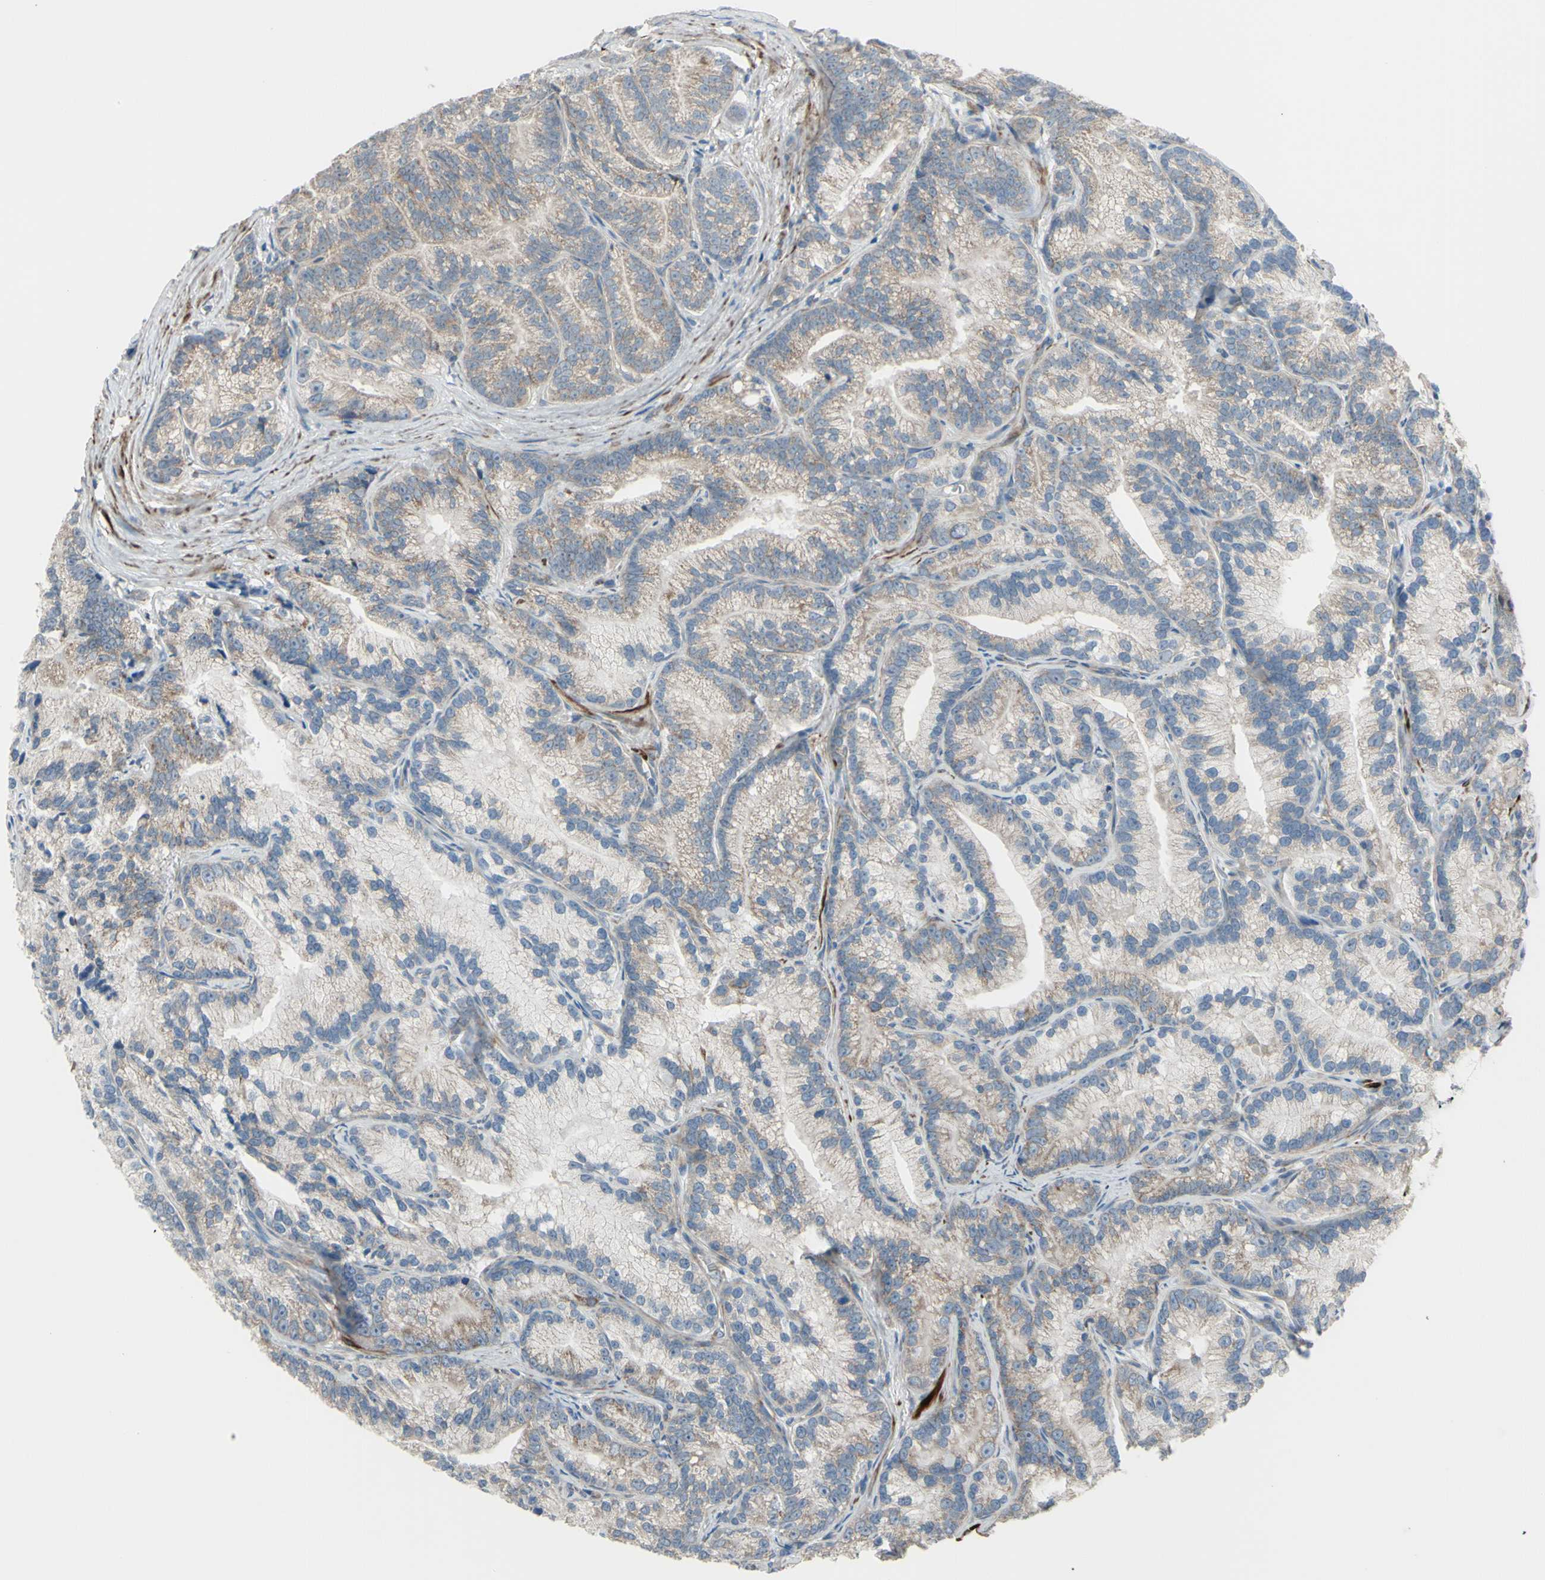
{"staining": {"intensity": "weak", "quantity": ">75%", "location": "cytoplasmic/membranous"}, "tissue": "prostate cancer", "cell_type": "Tumor cells", "image_type": "cancer", "snomed": [{"axis": "morphology", "description": "Adenocarcinoma, Low grade"}, {"axis": "topography", "description": "Prostate"}], "caption": "Approximately >75% of tumor cells in human prostate low-grade adenocarcinoma demonstrate weak cytoplasmic/membranous protein positivity as visualized by brown immunohistochemical staining.", "gene": "FAM171B", "patient": {"sex": "male", "age": 89}}